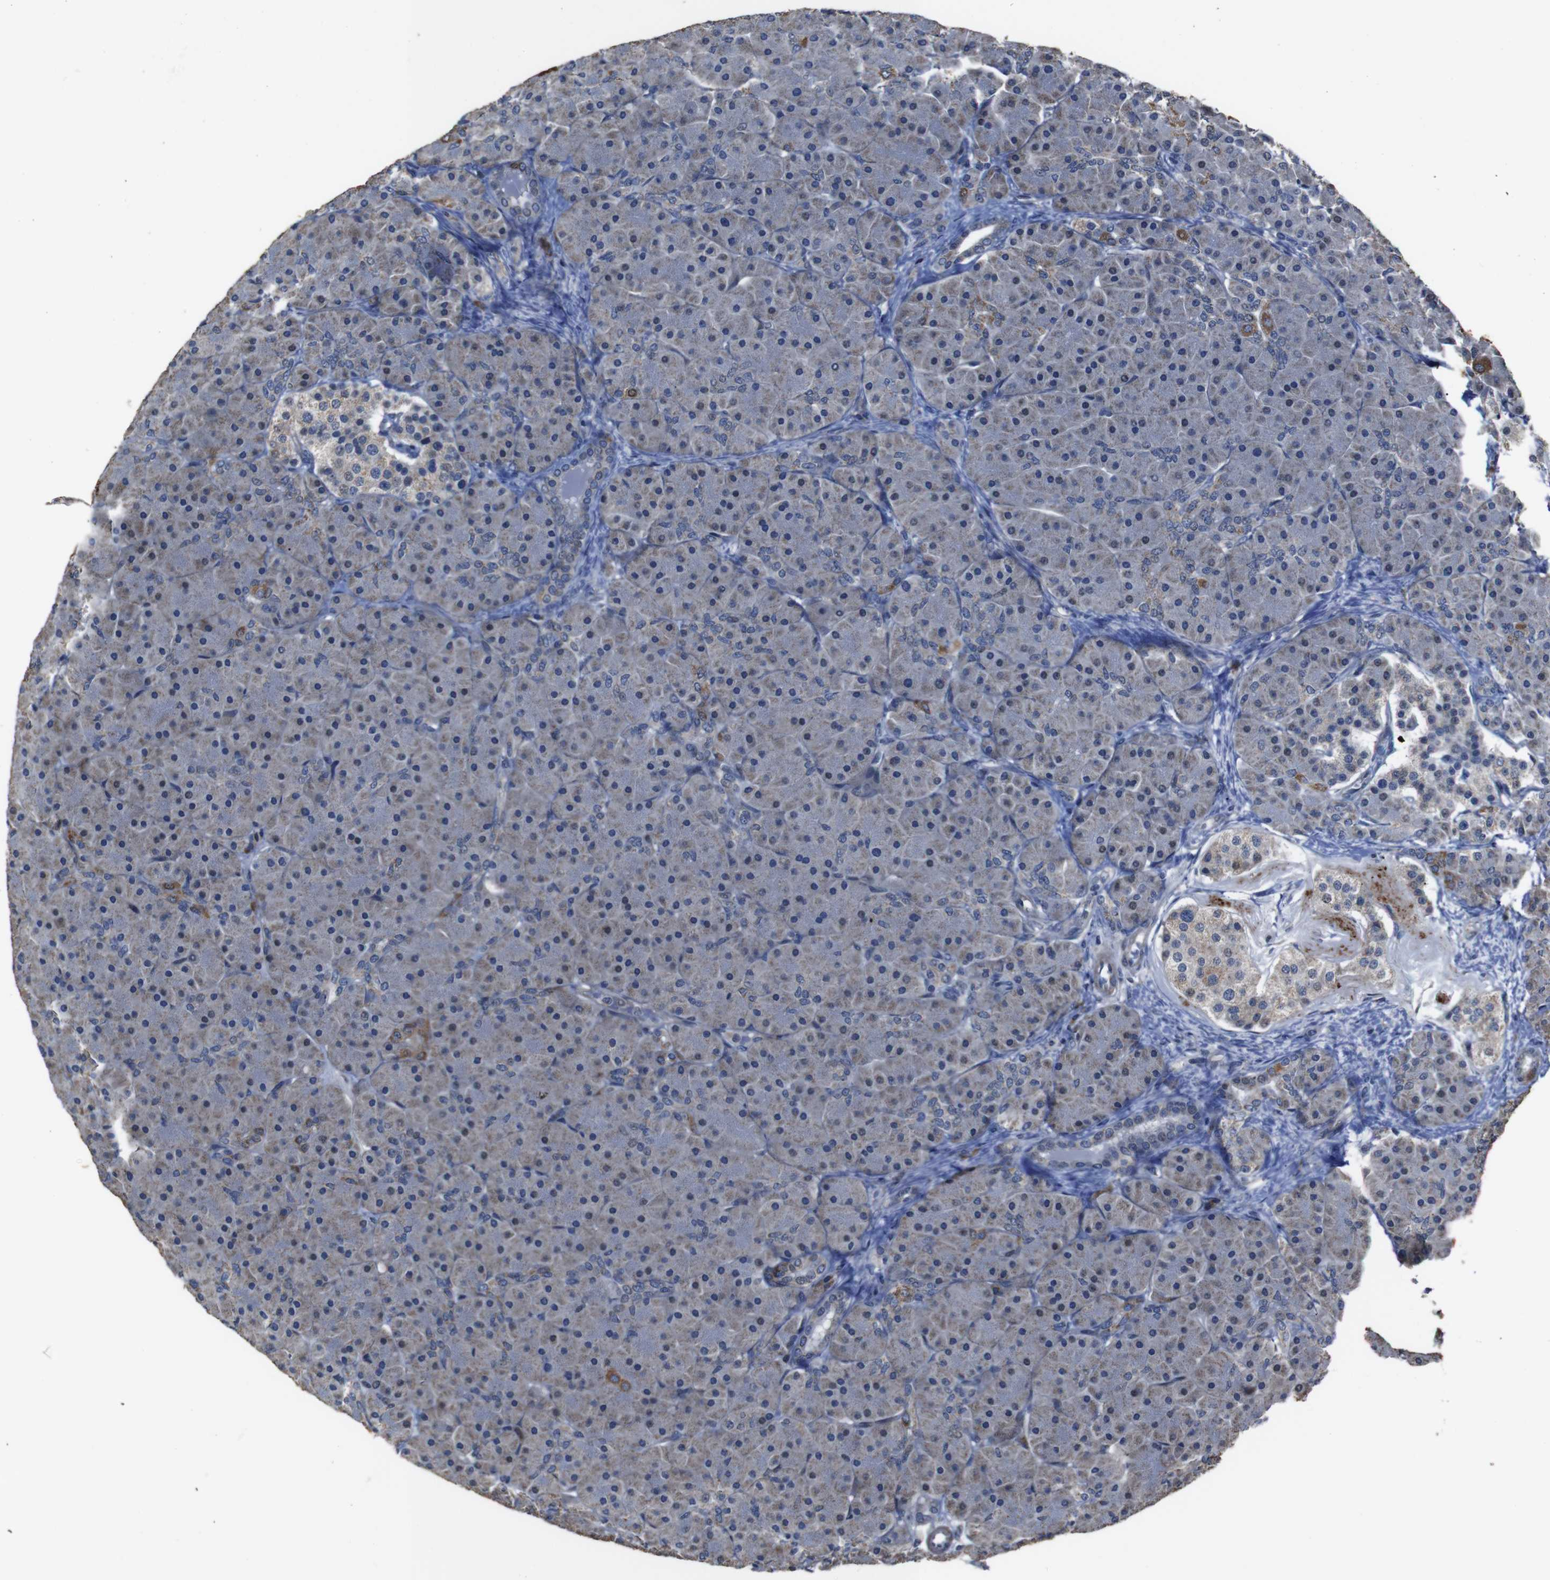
{"staining": {"intensity": "moderate", "quantity": "25%-75%", "location": "cytoplasmic/membranous"}, "tissue": "pancreas", "cell_type": "Exocrine glandular cells", "image_type": "normal", "snomed": [{"axis": "morphology", "description": "Normal tissue, NOS"}, {"axis": "topography", "description": "Pancreas"}], "caption": "Pancreas was stained to show a protein in brown. There is medium levels of moderate cytoplasmic/membranous positivity in about 25%-75% of exocrine glandular cells. (brown staining indicates protein expression, while blue staining denotes nuclei).", "gene": "SNN", "patient": {"sex": "male", "age": 66}}